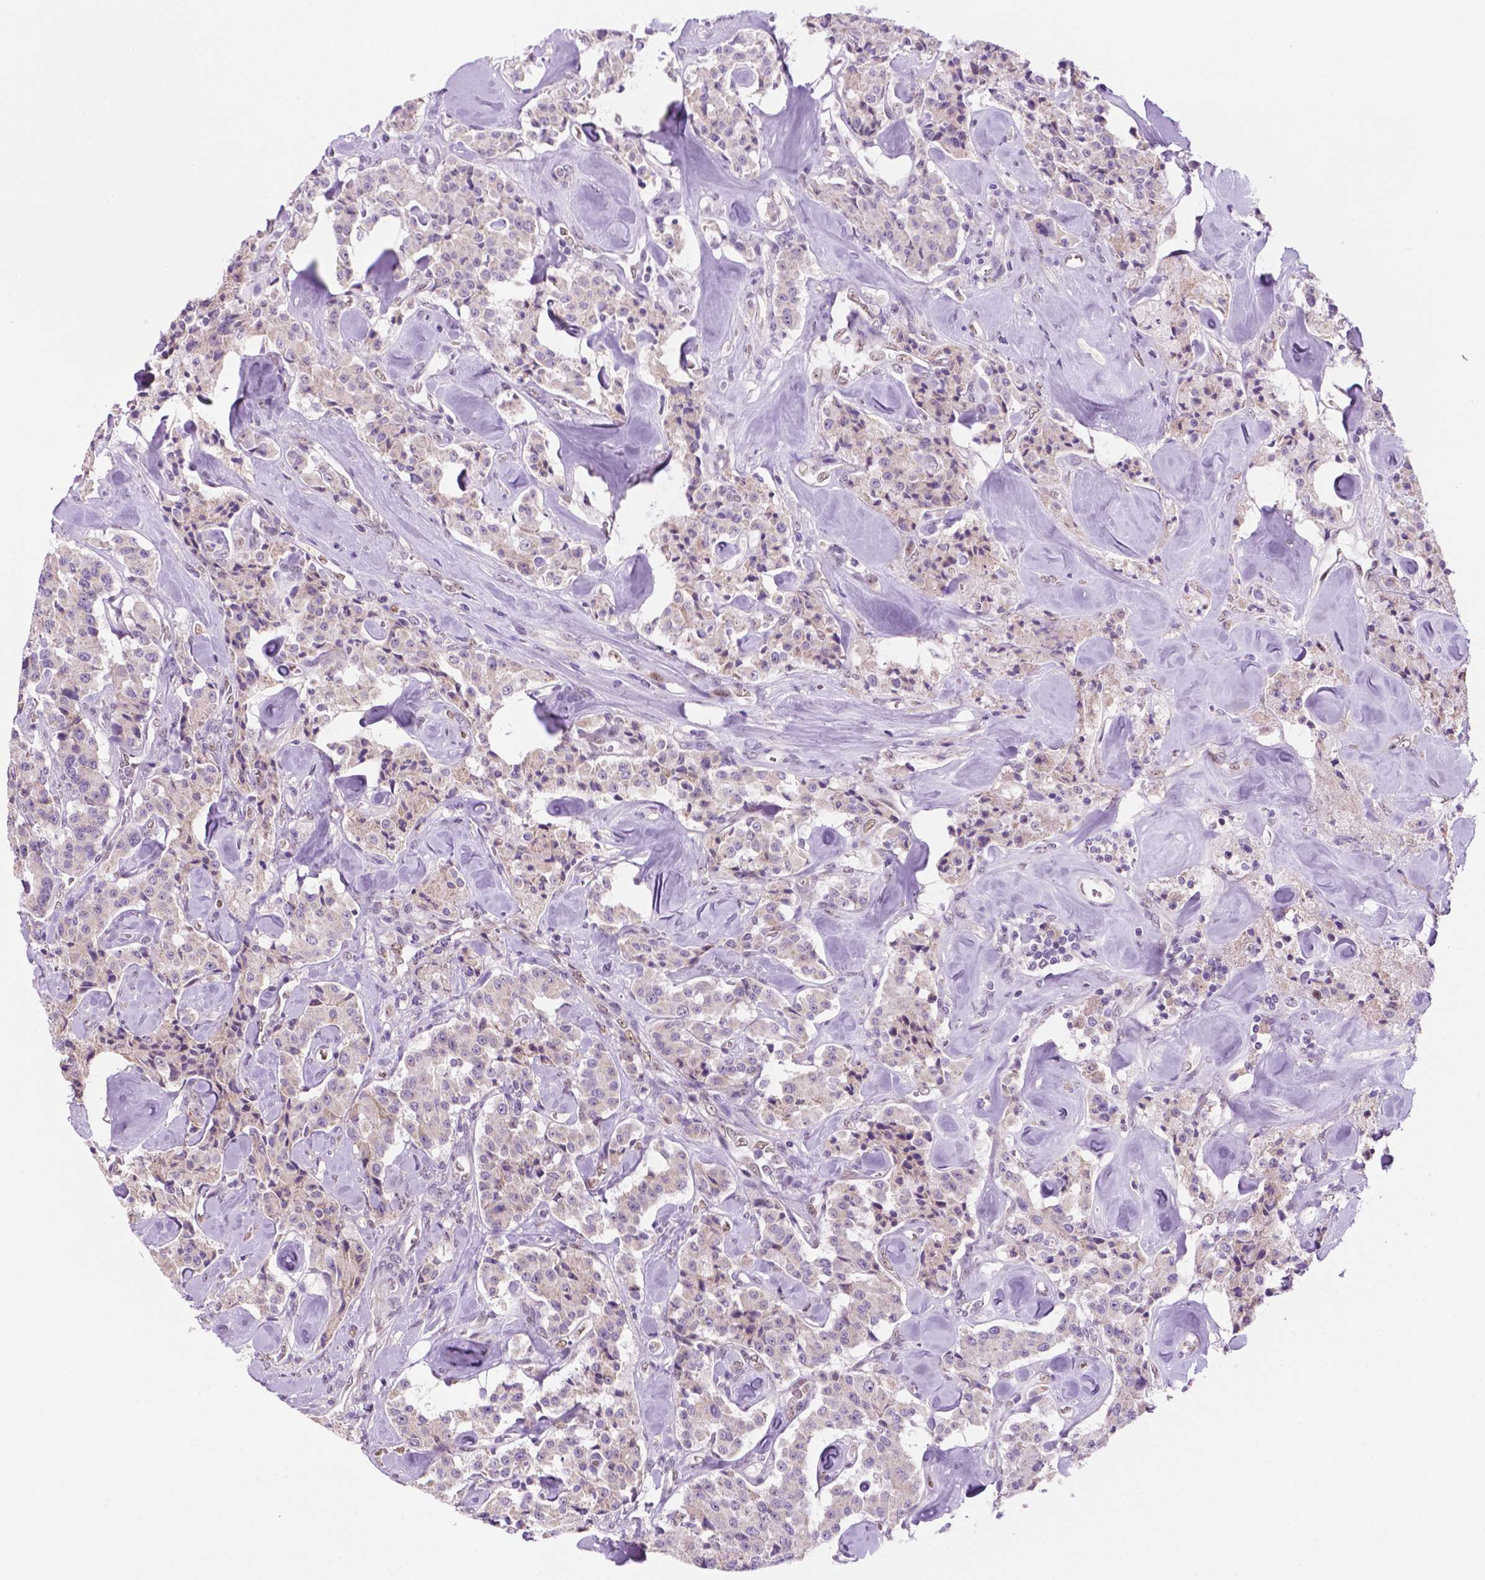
{"staining": {"intensity": "negative", "quantity": "none", "location": "none"}, "tissue": "carcinoid", "cell_type": "Tumor cells", "image_type": "cancer", "snomed": [{"axis": "morphology", "description": "Carcinoid, malignant, NOS"}, {"axis": "topography", "description": "Pancreas"}], "caption": "Tumor cells are negative for brown protein staining in carcinoid.", "gene": "C18orf21", "patient": {"sex": "male", "age": 41}}